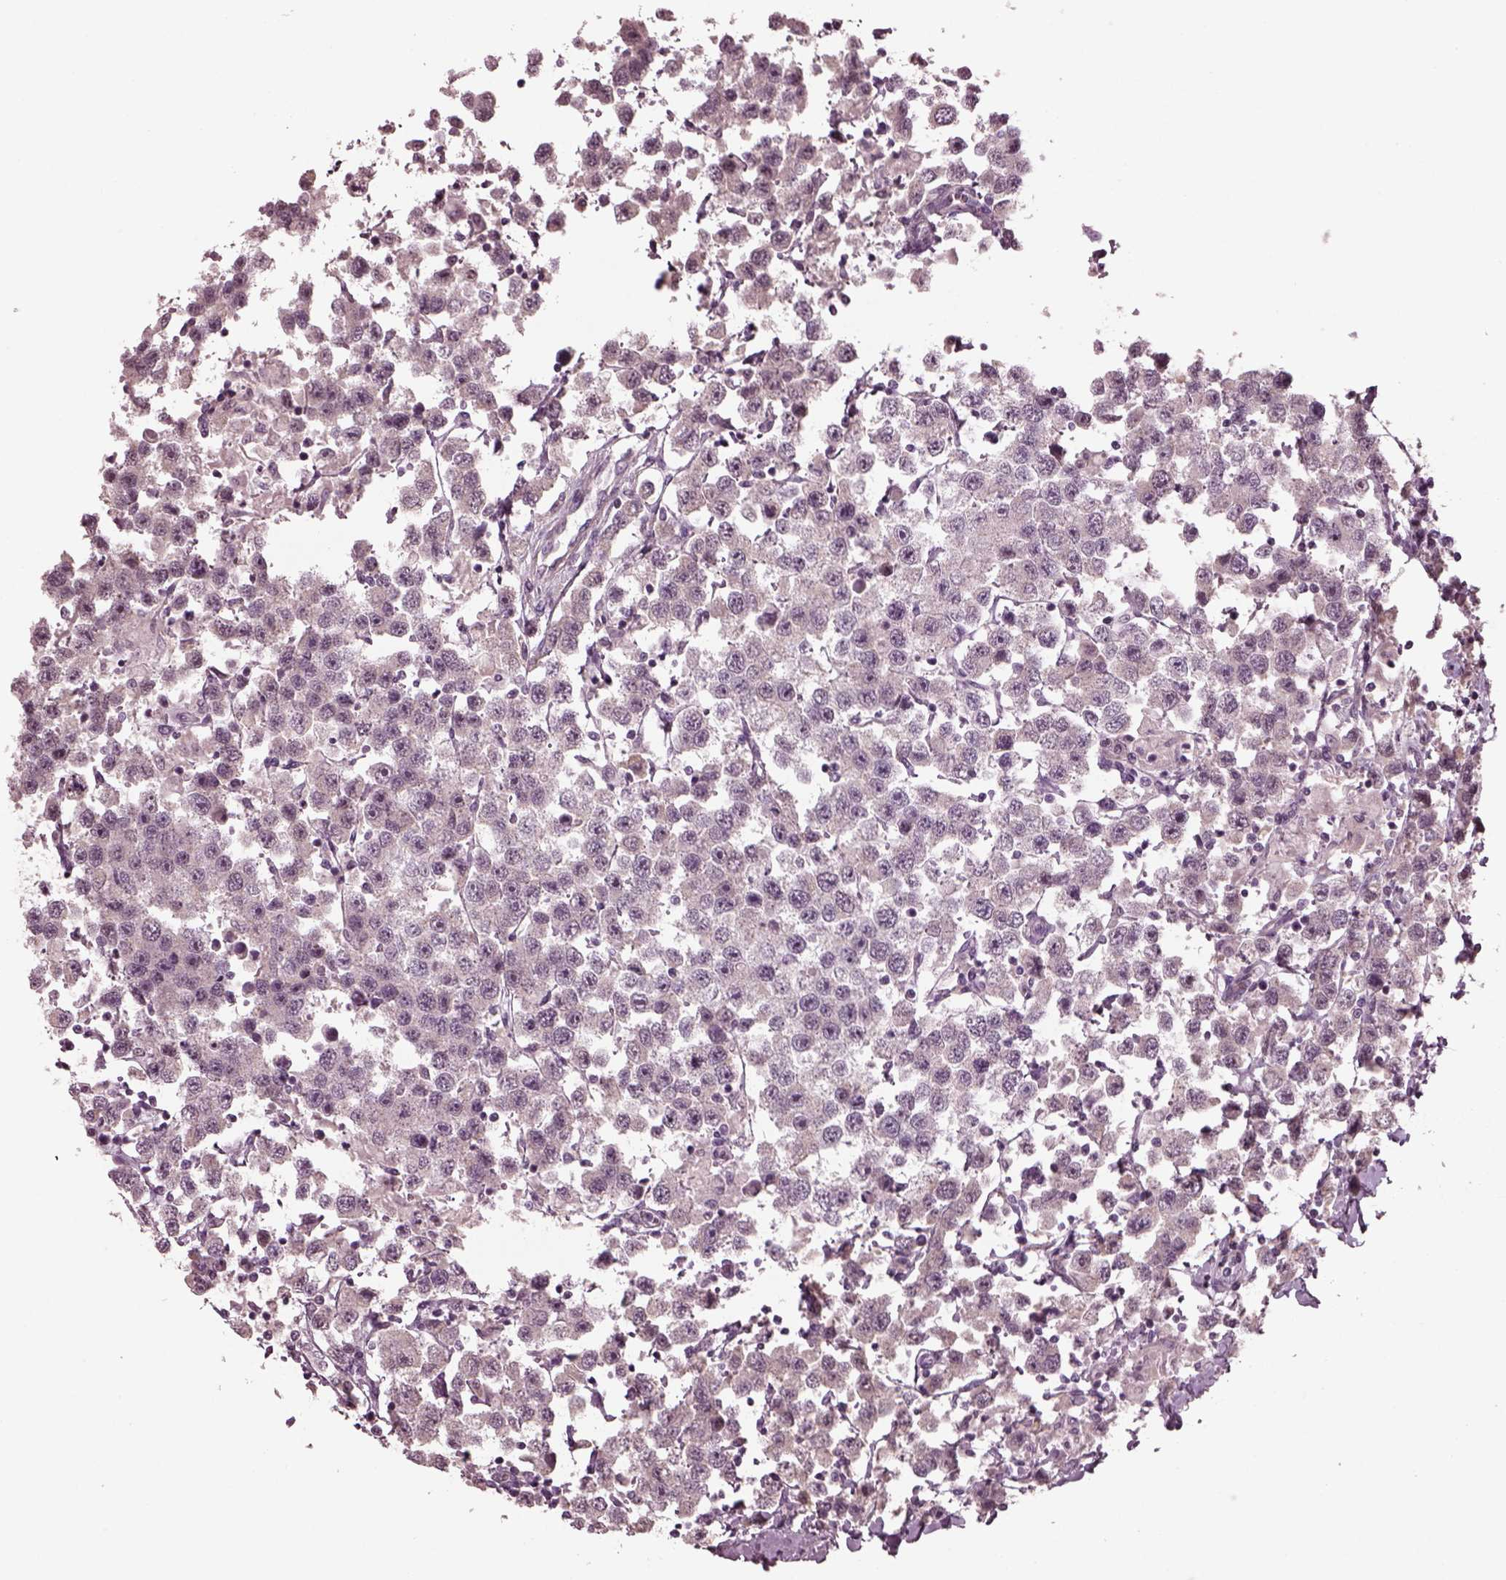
{"staining": {"intensity": "negative", "quantity": "none", "location": "none"}, "tissue": "testis cancer", "cell_type": "Tumor cells", "image_type": "cancer", "snomed": [{"axis": "morphology", "description": "Seminoma, NOS"}, {"axis": "topography", "description": "Testis"}], "caption": "IHC image of neoplastic tissue: human testis cancer stained with DAB (3,3'-diaminobenzidine) shows no significant protein positivity in tumor cells.", "gene": "CLCN4", "patient": {"sex": "male", "age": 45}}